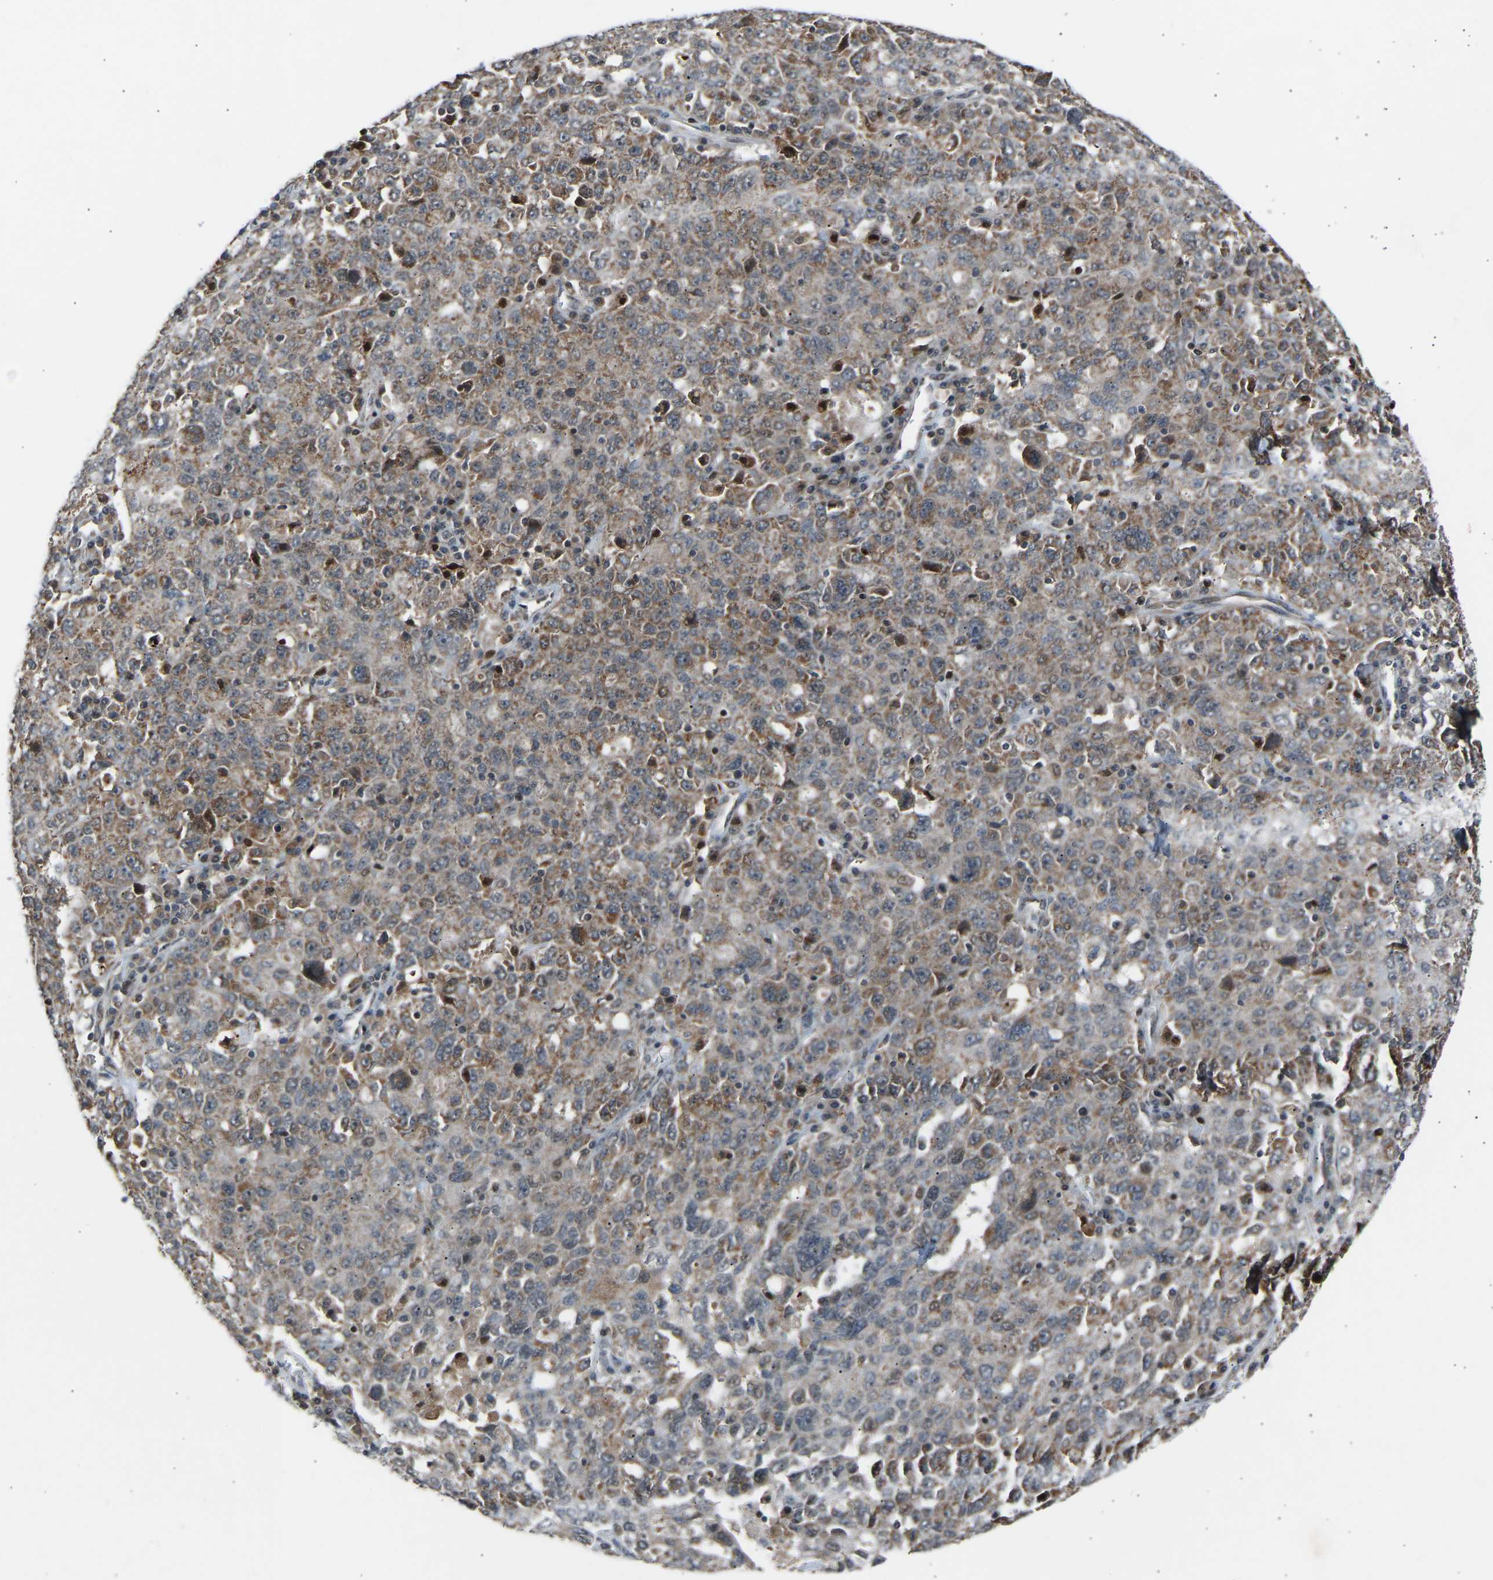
{"staining": {"intensity": "moderate", "quantity": "25%-75%", "location": "cytoplasmic/membranous"}, "tissue": "ovarian cancer", "cell_type": "Tumor cells", "image_type": "cancer", "snomed": [{"axis": "morphology", "description": "Carcinoma, endometroid"}, {"axis": "topography", "description": "Ovary"}], "caption": "Endometroid carcinoma (ovarian) stained with immunohistochemistry (IHC) demonstrates moderate cytoplasmic/membranous staining in approximately 25%-75% of tumor cells. (DAB (3,3'-diaminobenzidine) IHC, brown staining for protein, blue staining for nuclei).", "gene": "SLIRP", "patient": {"sex": "female", "age": 62}}